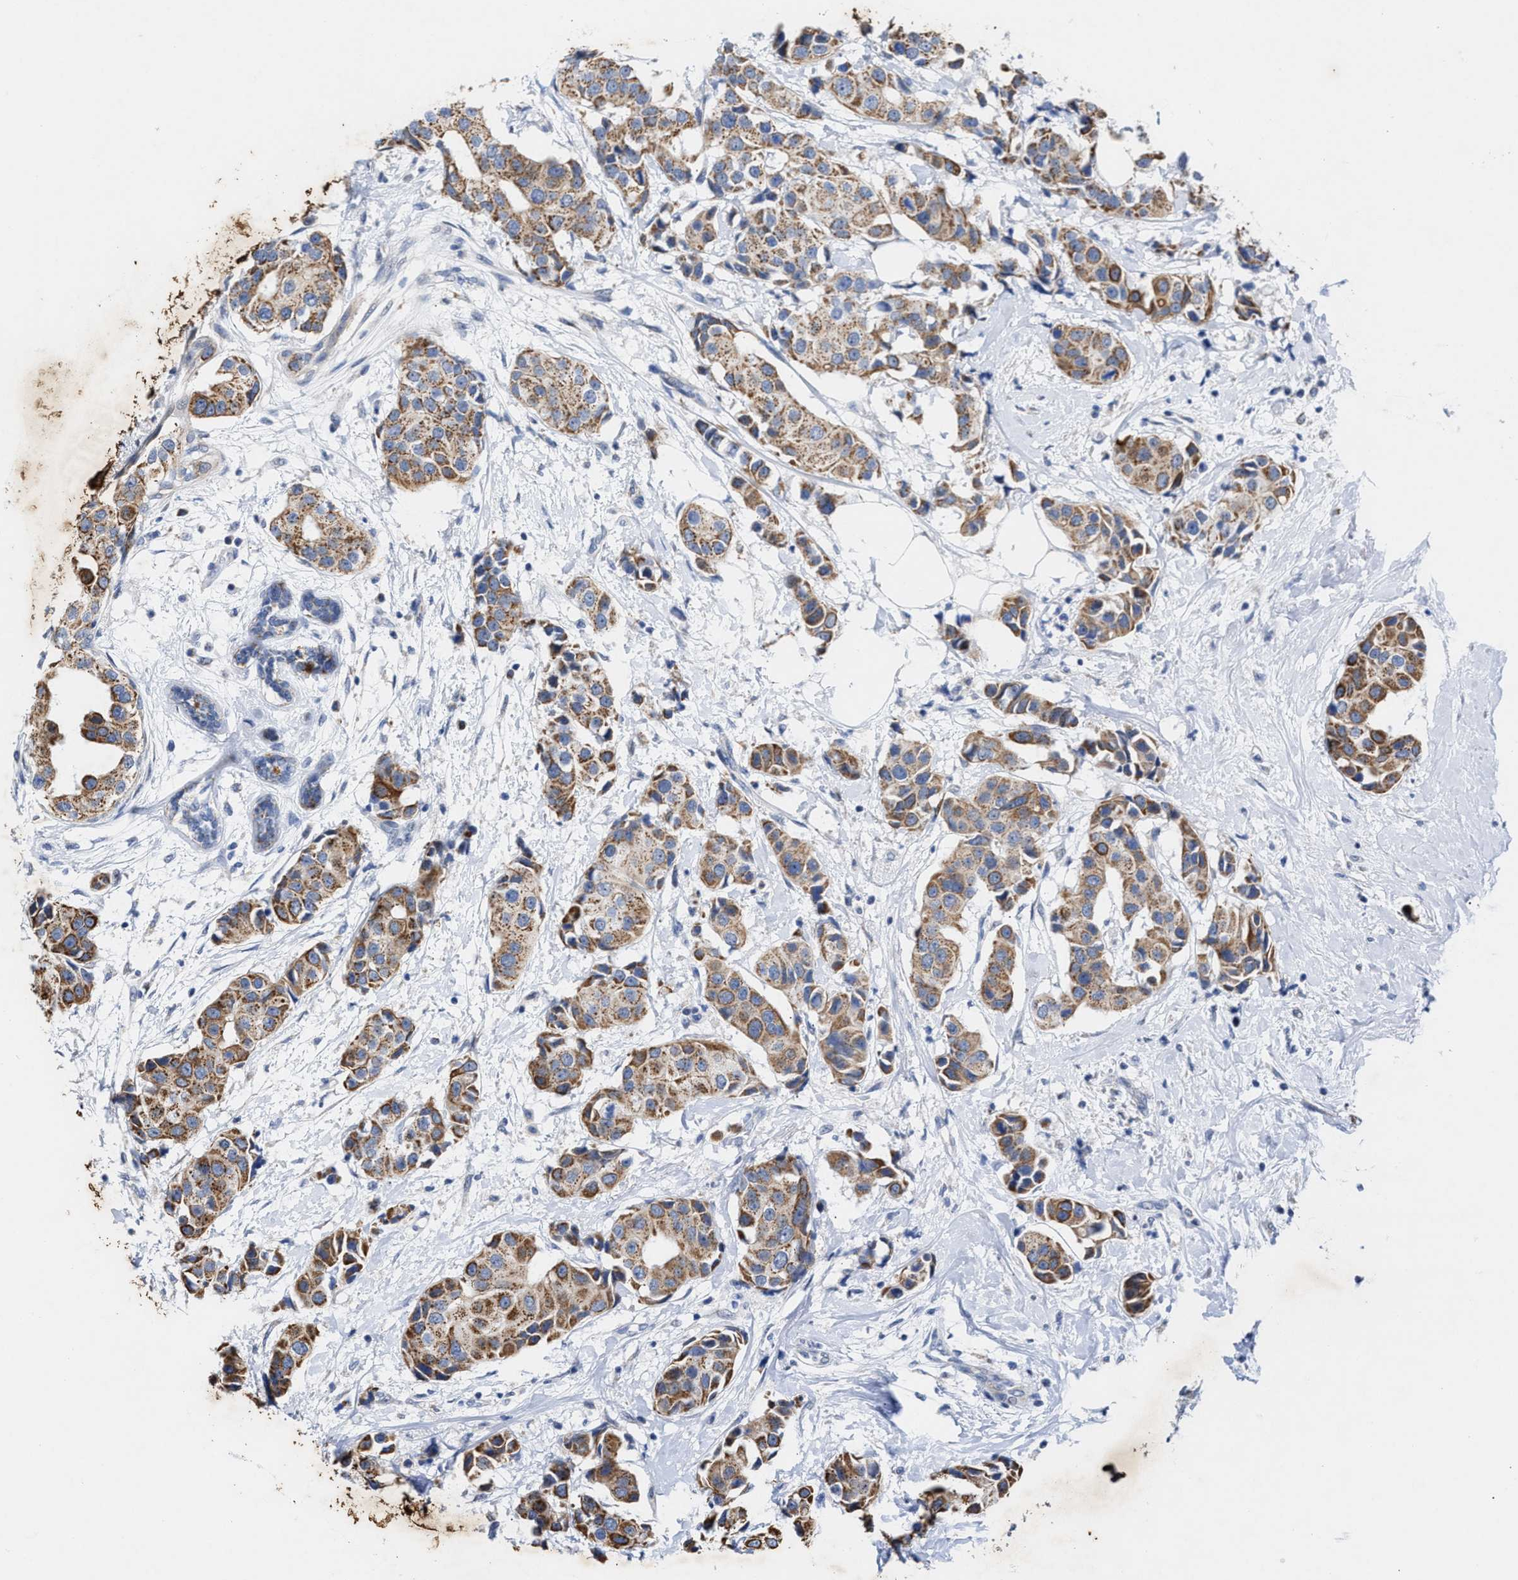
{"staining": {"intensity": "moderate", "quantity": ">75%", "location": "cytoplasmic/membranous"}, "tissue": "breast cancer", "cell_type": "Tumor cells", "image_type": "cancer", "snomed": [{"axis": "morphology", "description": "Normal tissue, NOS"}, {"axis": "morphology", "description": "Duct carcinoma"}, {"axis": "topography", "description": "Breast"}], "caption": "An immunohistochemistry micrograph of neoplastic tissue is shown. Protein staining in brown shows moderate cytoplasmic/membranous positivity in breast intraductal carcinoma within tumor cells.", "gene": "JAG1", "patient": {"sex": "female", "age": 39}}